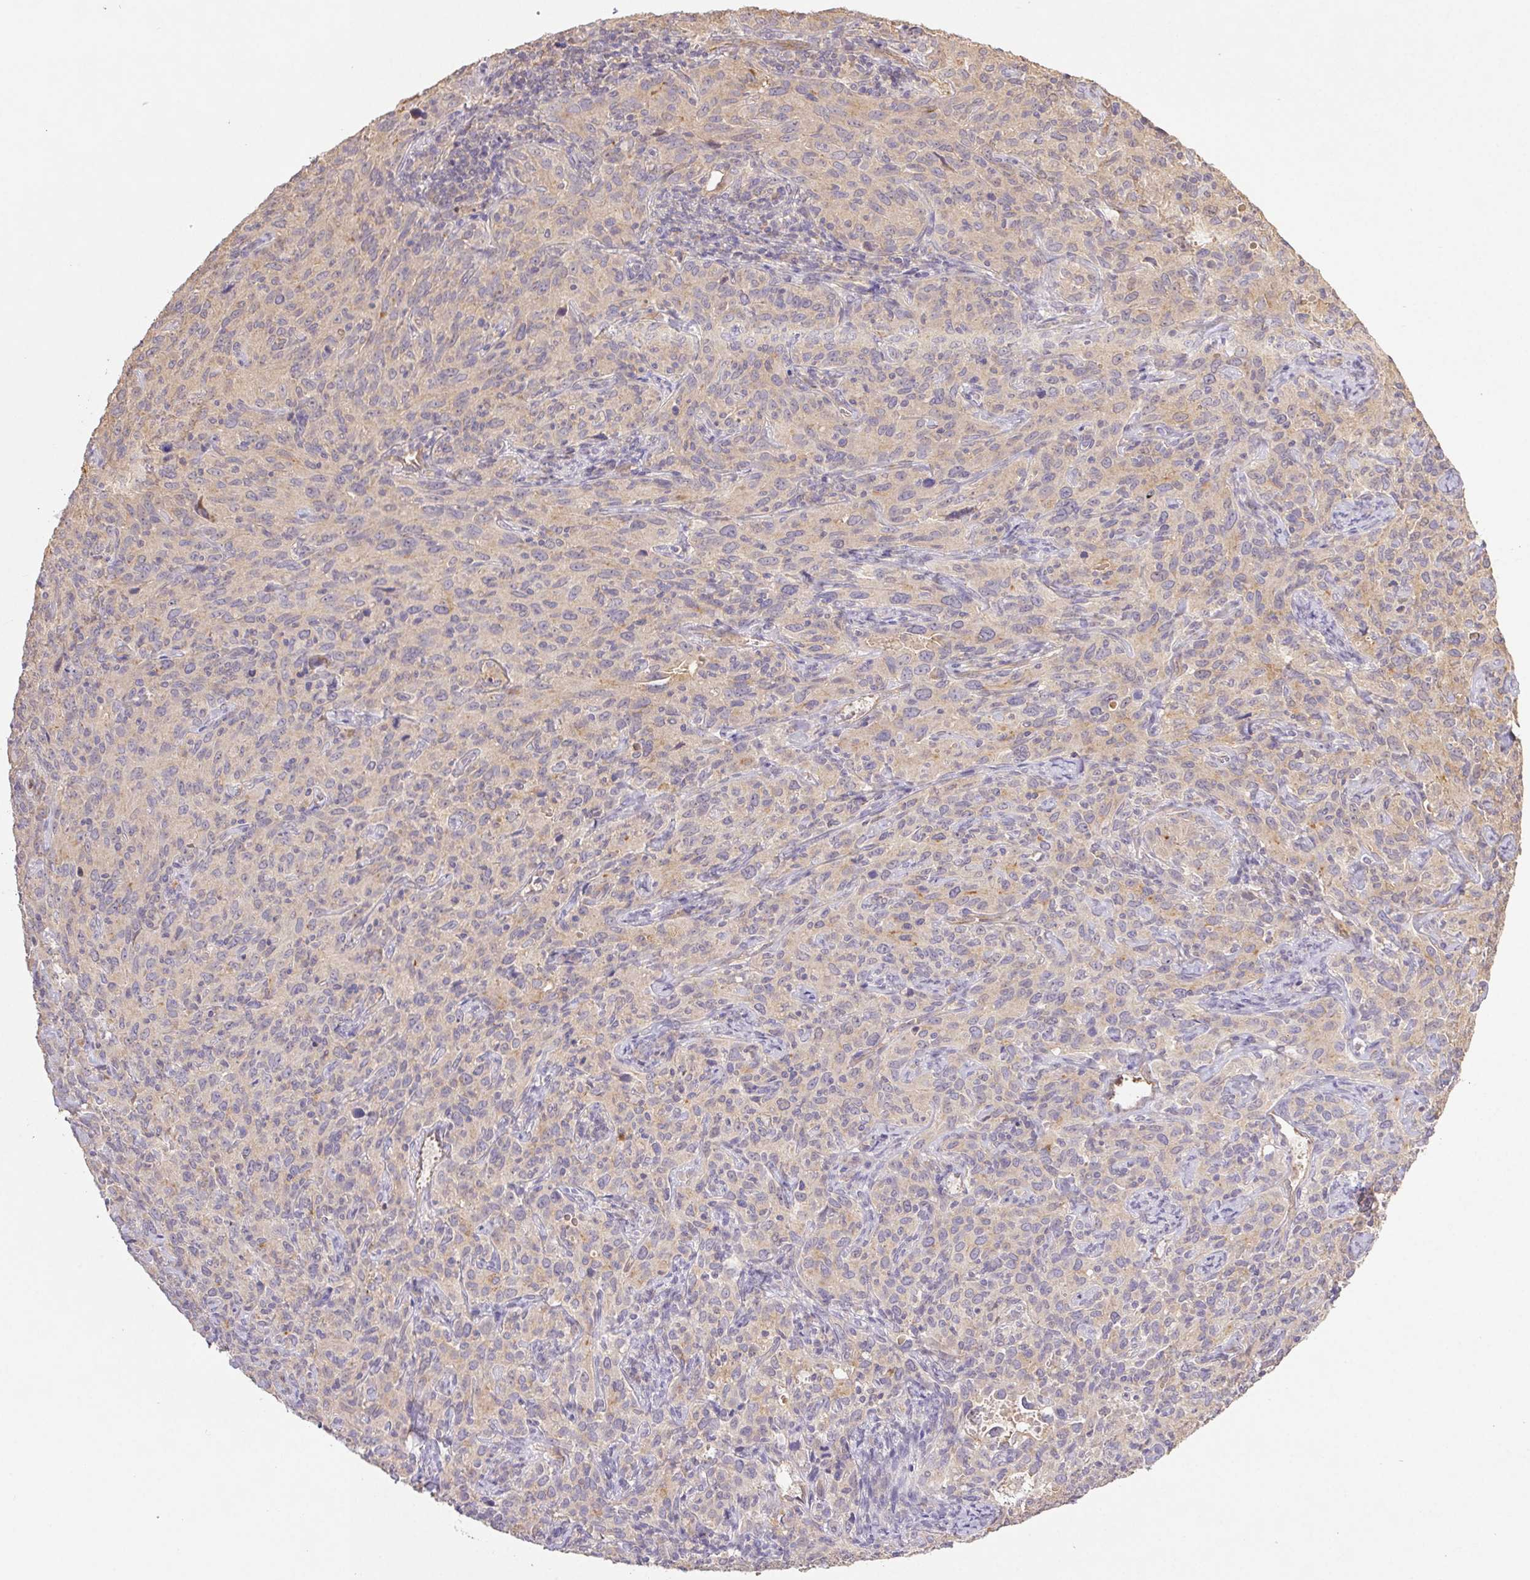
{"staining": {"intensity": "weak", "quantity": "<25%", "location": "cytoplasmic/membranous"}, "tissue": "cervical cancer", "cell_type": "Tumor cells", "image_type": "cancer", "snomed": [{"axis": "morphology", "description": "Squamous cell carcinoma, NOS"}, {"axis": "topography", "description": "Cervix"}], "caption": "Immunohistochemistry micrograph of neoplastic tissue: human squamous cell carcinoma (cervical) stained with DAB shows no significant protein staining in tumor cells.", "gene": "RAB11A", "patient": {"sex": "female", "age": 51}}